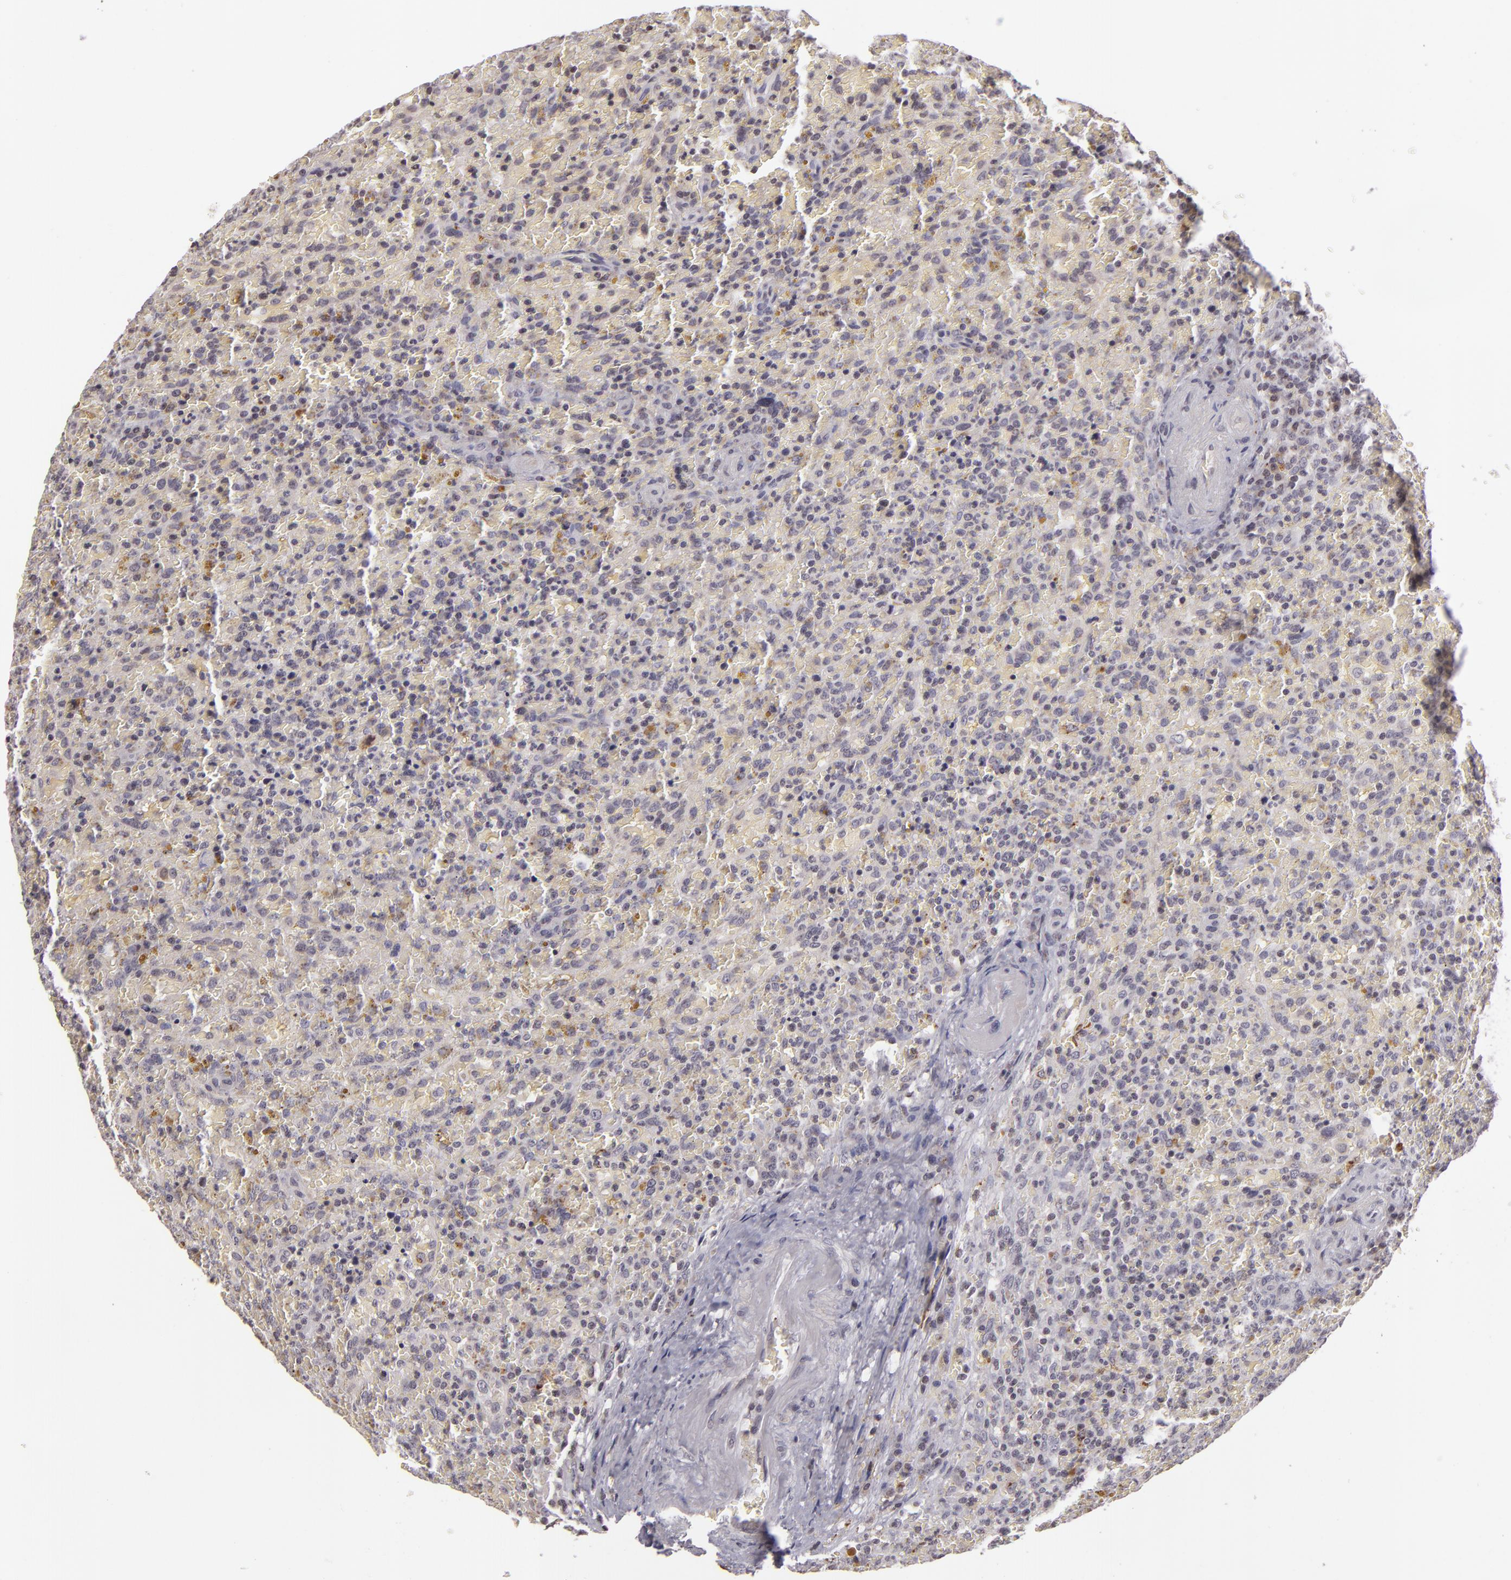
{"staining": {"intensity": "negative", "quantity": "none", "location": "none"}, "tissue": "lymphoma", "cell_type": "Tumor cells", "image_type": "cancer", "snomed": [{"axis": "morphology", "description": "Malignant lymphoma, non-Hodgkin's type, High grade"}, {"axis": "topography", "description": "Spleen"}, {"axis": "topography", "description": "Lymph node"}], "caption": "Malignant lymphoma, non-Hodgkin's type (high-grade) was stained to show a protein in brown. There is no significant staining in tumor cells.", "gene": "AKAP6", "patient": {"sex": "female", "age": 70}}